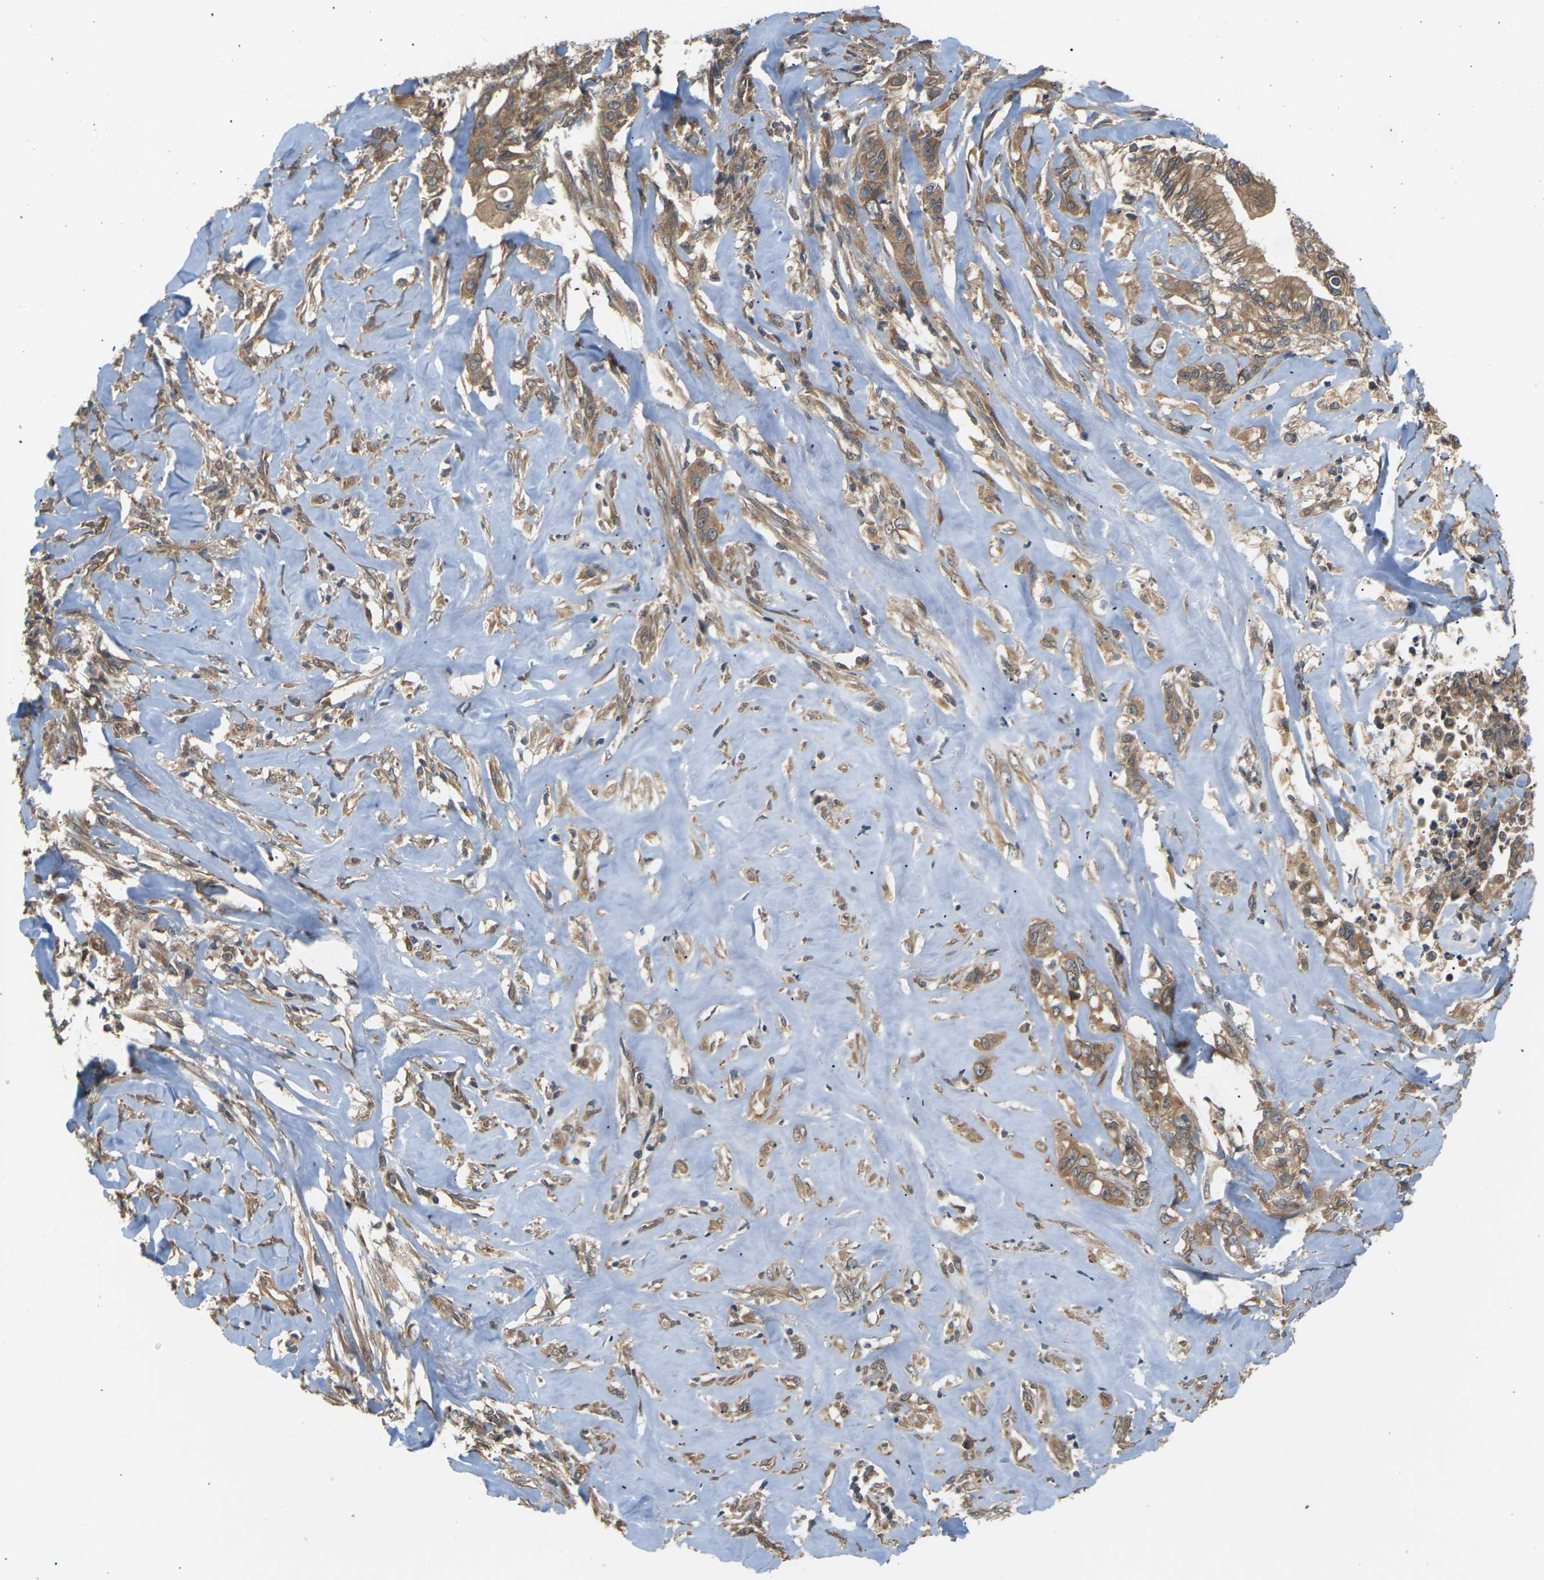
{"staining": {"intensity": "moderate", "quantity": ">75%", "location": "cytoplasmic/membranous"}, "tissue": "liver cancer", "cell_type": "Tumor cells", "image_type": "cancer", "snomed": [{"axis": "morphology", "description": "Cholangiocarcinoma"}, {"axis": "topography", "description": "Liver"}], "caption": "Protein positivity by immunohistochemistry shows moderate cytoplasmic/membranous staining in approximately >75% of tumor cells in liver cancer (cholangiocarcinoma).", "gene": "NRAS", "patient": {"sex": "female", "age": 67}}